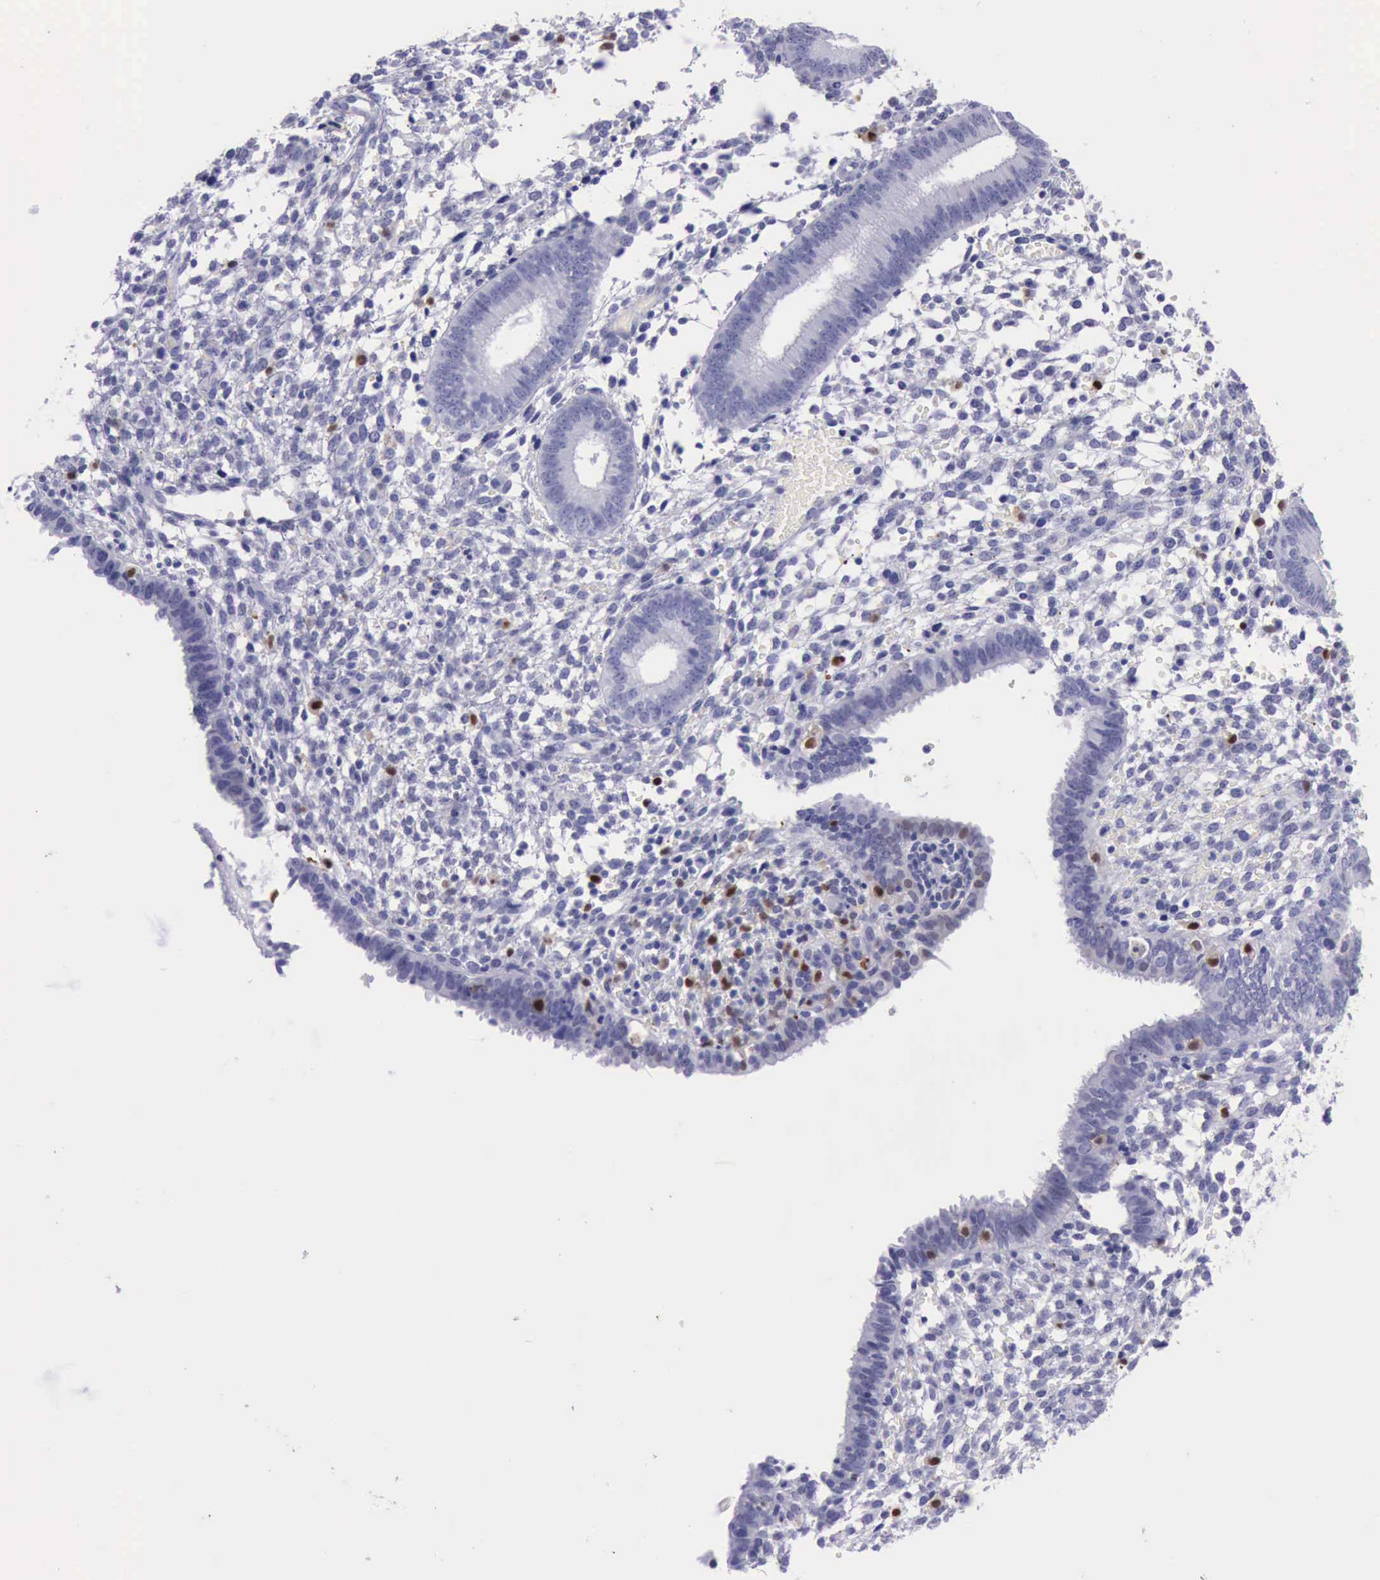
{"staining": {"intensity": "moderate", "quantity": "<25%", "location": "cytoplasmic/membranous,nuclear"}, "tissue": "endometrium", "cell_type": "Cells in endometrial stroma", "image_type": "normal", "snomed": [{"axis": "morphology", "description": "Normal tissue, NOS"}, {"axis": "topography", "description": "Endometrium"}], "caption": "High-power microscopy captured an immunohistochemistry photomicrograph of benign endometrium, revealing moderate cytoplasmic/membranous,nuclear positivity in approximately <25% of cells in endometrial stroma.", "gene": "TYMP", "patient": {"sex": "female", "age": 35}}